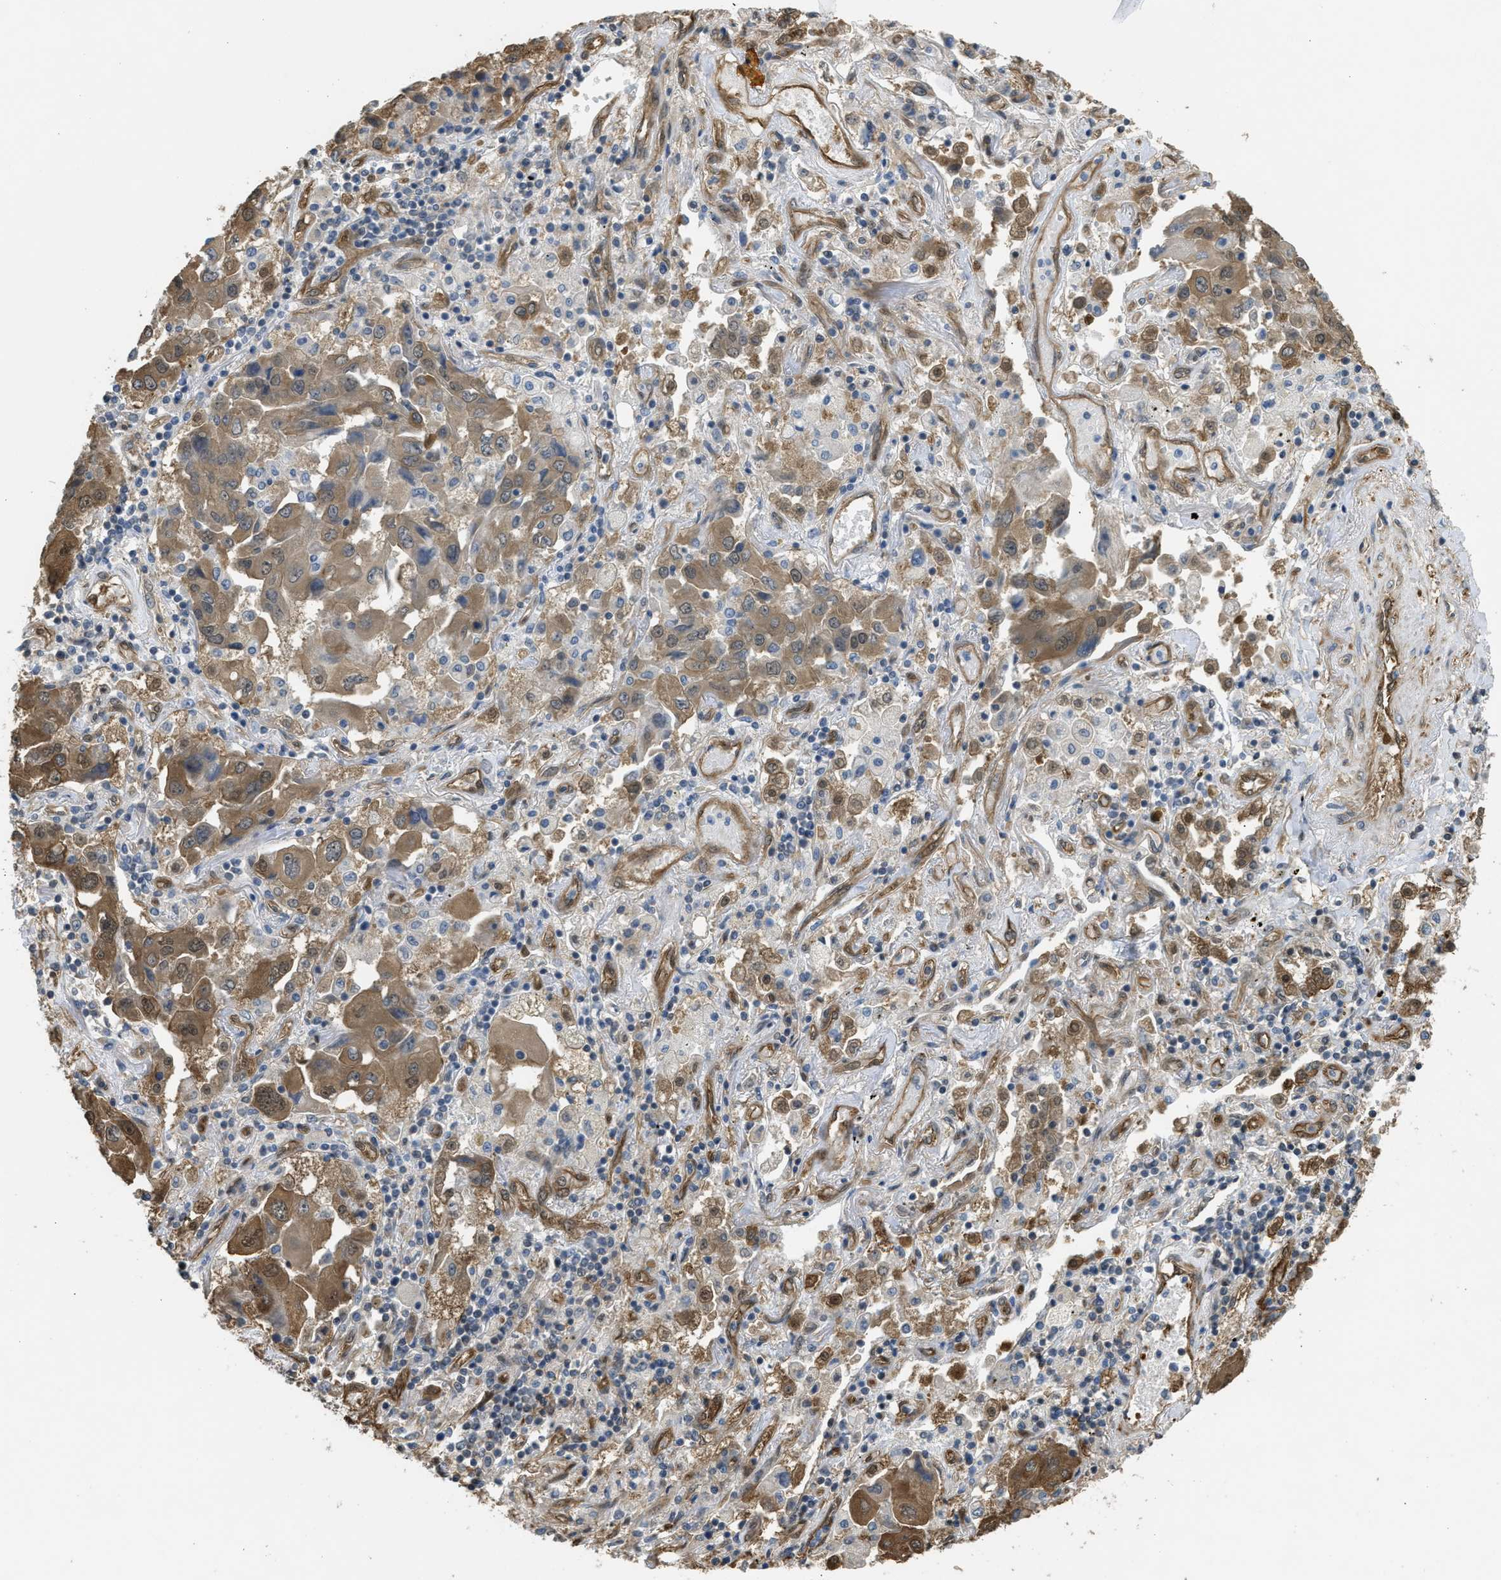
{"staining": {"intensity": "moderate", "quantity": ">75%", "location": "cytoplasmic/membranous"}, "tissue": "lung cancer", "cell_type": "Tumor cells", "image_type": "cancer", "snomed": [{"axis": "morphology", "description": "Adenocarcinoma, NOS"}, {"axis": "topography", "description": "Lung"}], "caption": "Lung cancer stained with a brown dye shows moderate cytoplasmic/membranous positive staining in about >75% of tumor cells.", "gene": "BAG3", "patient": {"sex": "female", "age": 65}}